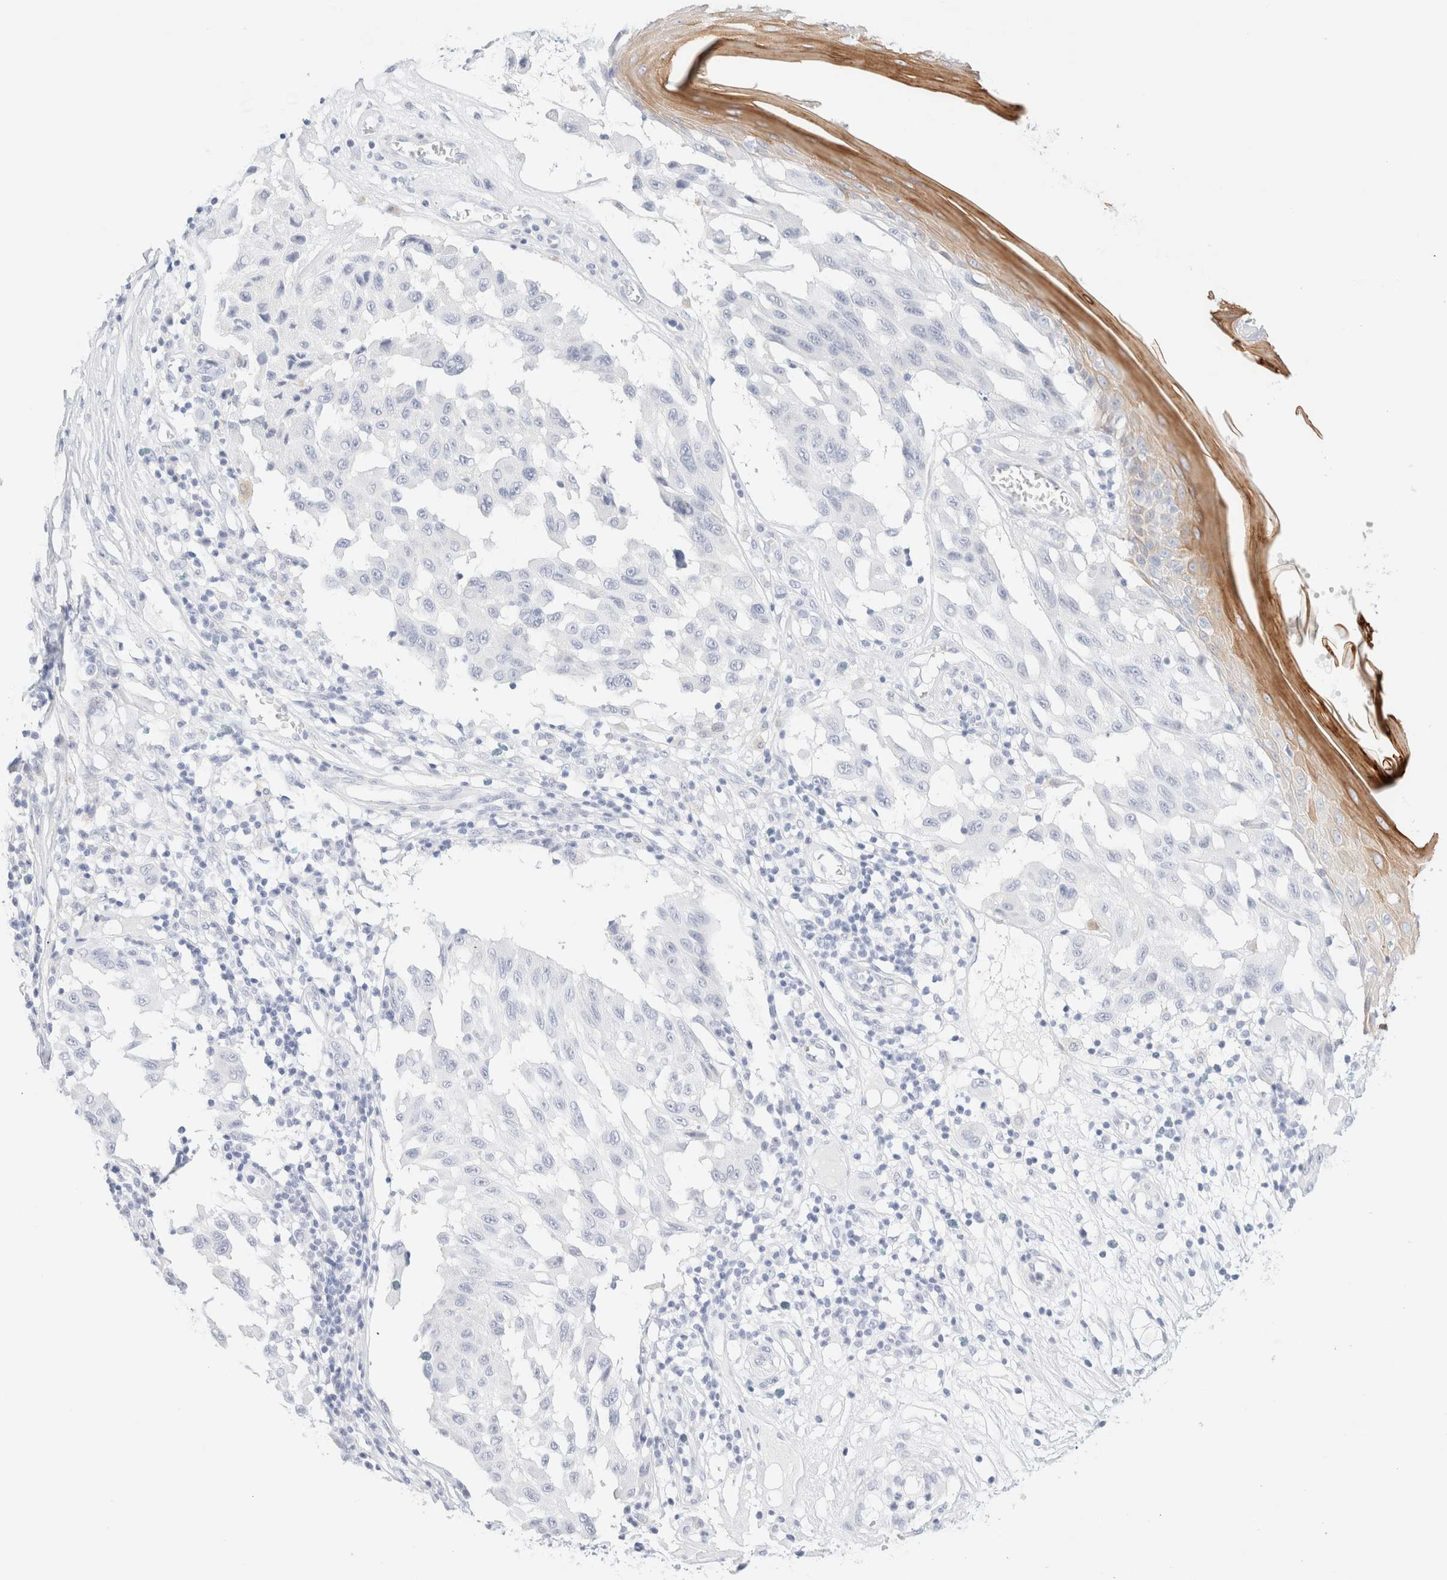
{"staining": {"intensity": "negative", "quantity": "none", "location": "none"}, "tissue": "melanoma", "cell_type": "Tumor cells", "image_type": "cancer", "snomed": [{"axis": "morphology", "description": "Malignant melanoma, NOS"}, {"axis": "topography", "description": "Skin"}], "caption": "Tumor cells are negative for protein expression in human malignant melanoma. The staining was performed using DAB to visualize the protein expression in brown, while the nuclei were stained in blue with hematoxylin (Magnification: 20x).", "gene": "KRT15", "patient": {"sex": "male", "age": 30}}